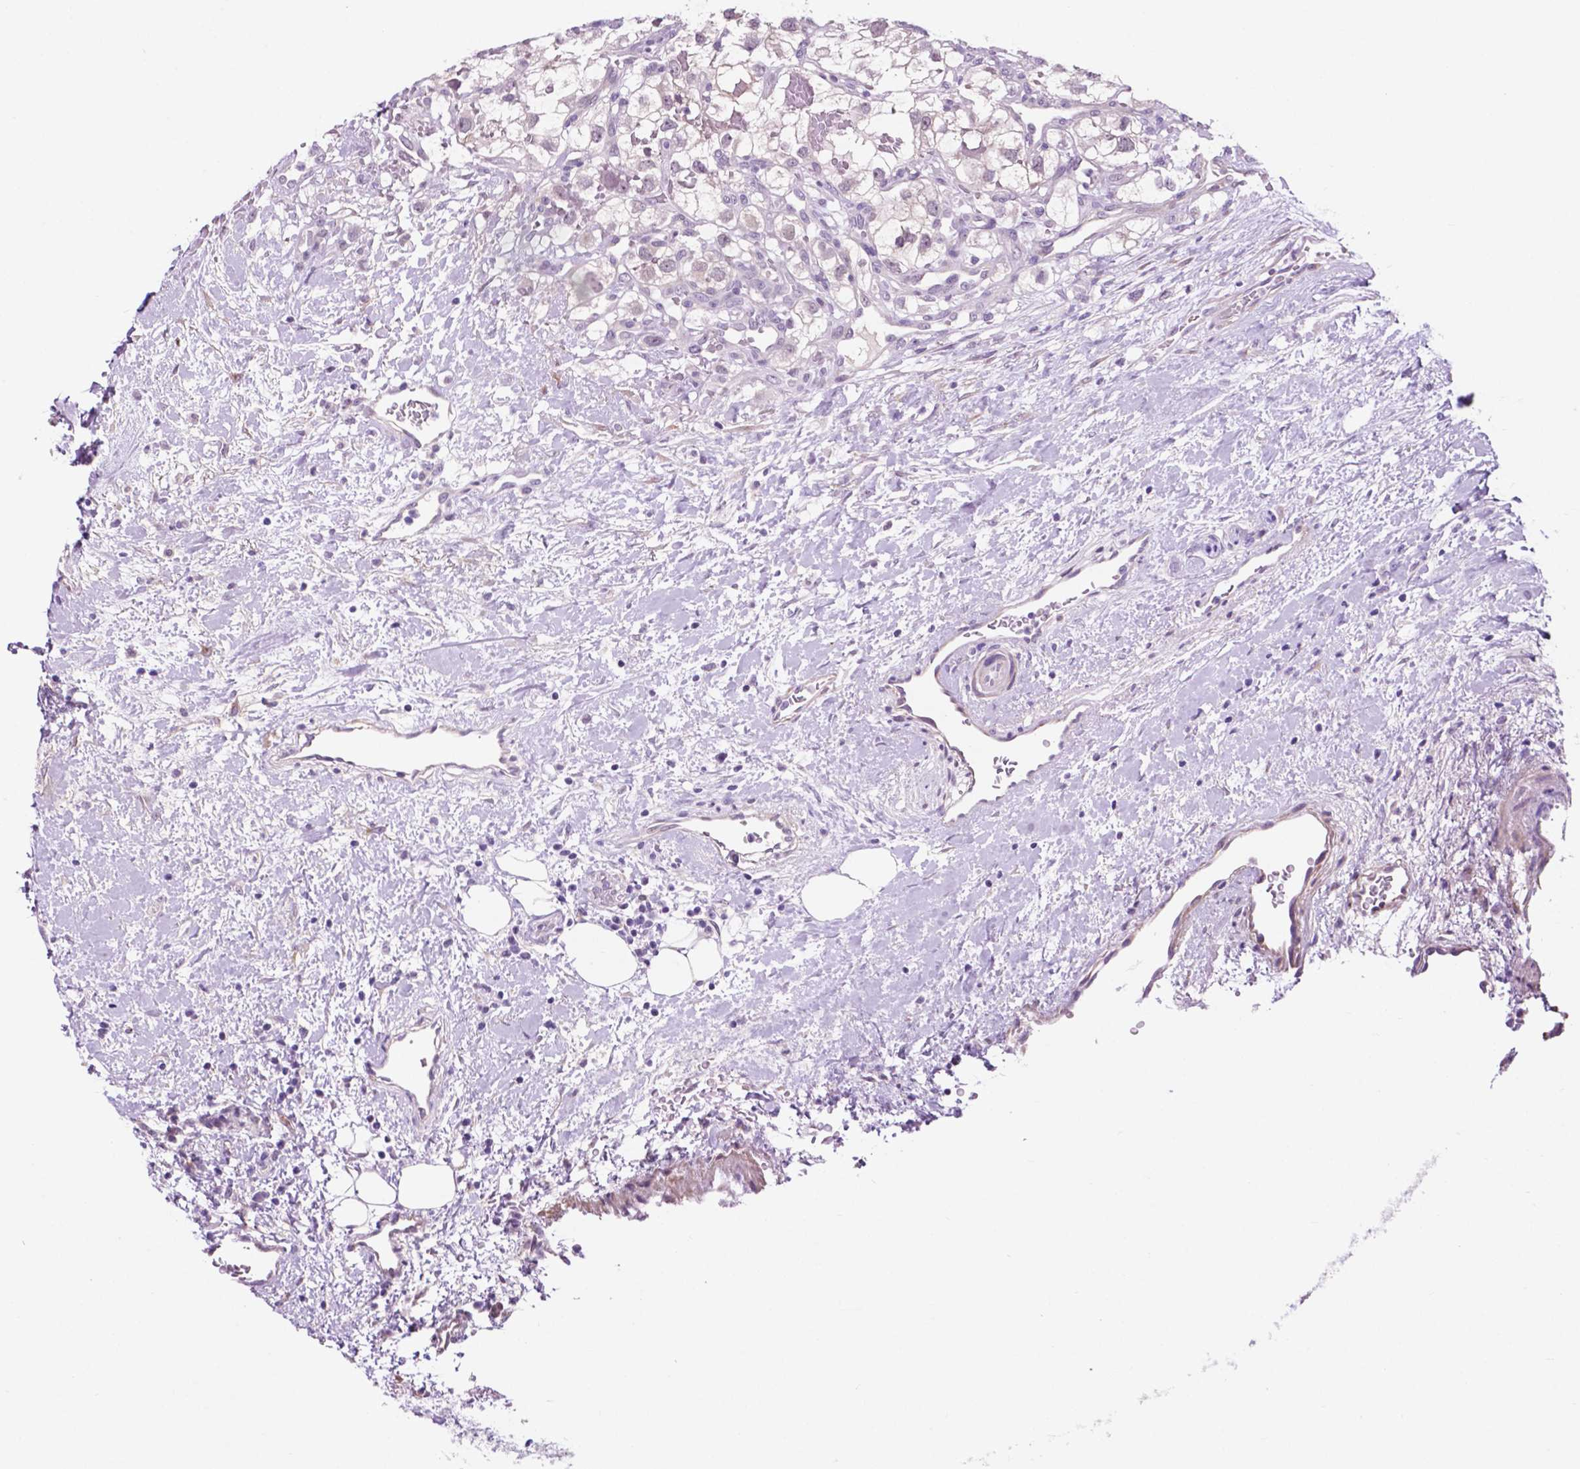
{"staining": {"intensity": "negative", "quantity": "none", "location": "none"}, "tissue": "renal cancer", "cell_type": "Tumor cells", "image_type": "cancer", "snomed": [{"axis": "morphology", "description": "Adenocarcinoma, NOS"}, {"axis": "topography", "description": "Kidney"}], "caption": "Micrograph shows no protein positivity in tumor cells of renal adenocarcinoma tissue.", "gene": "ACY3", "patient": {"sex": "male", "age": 59}}